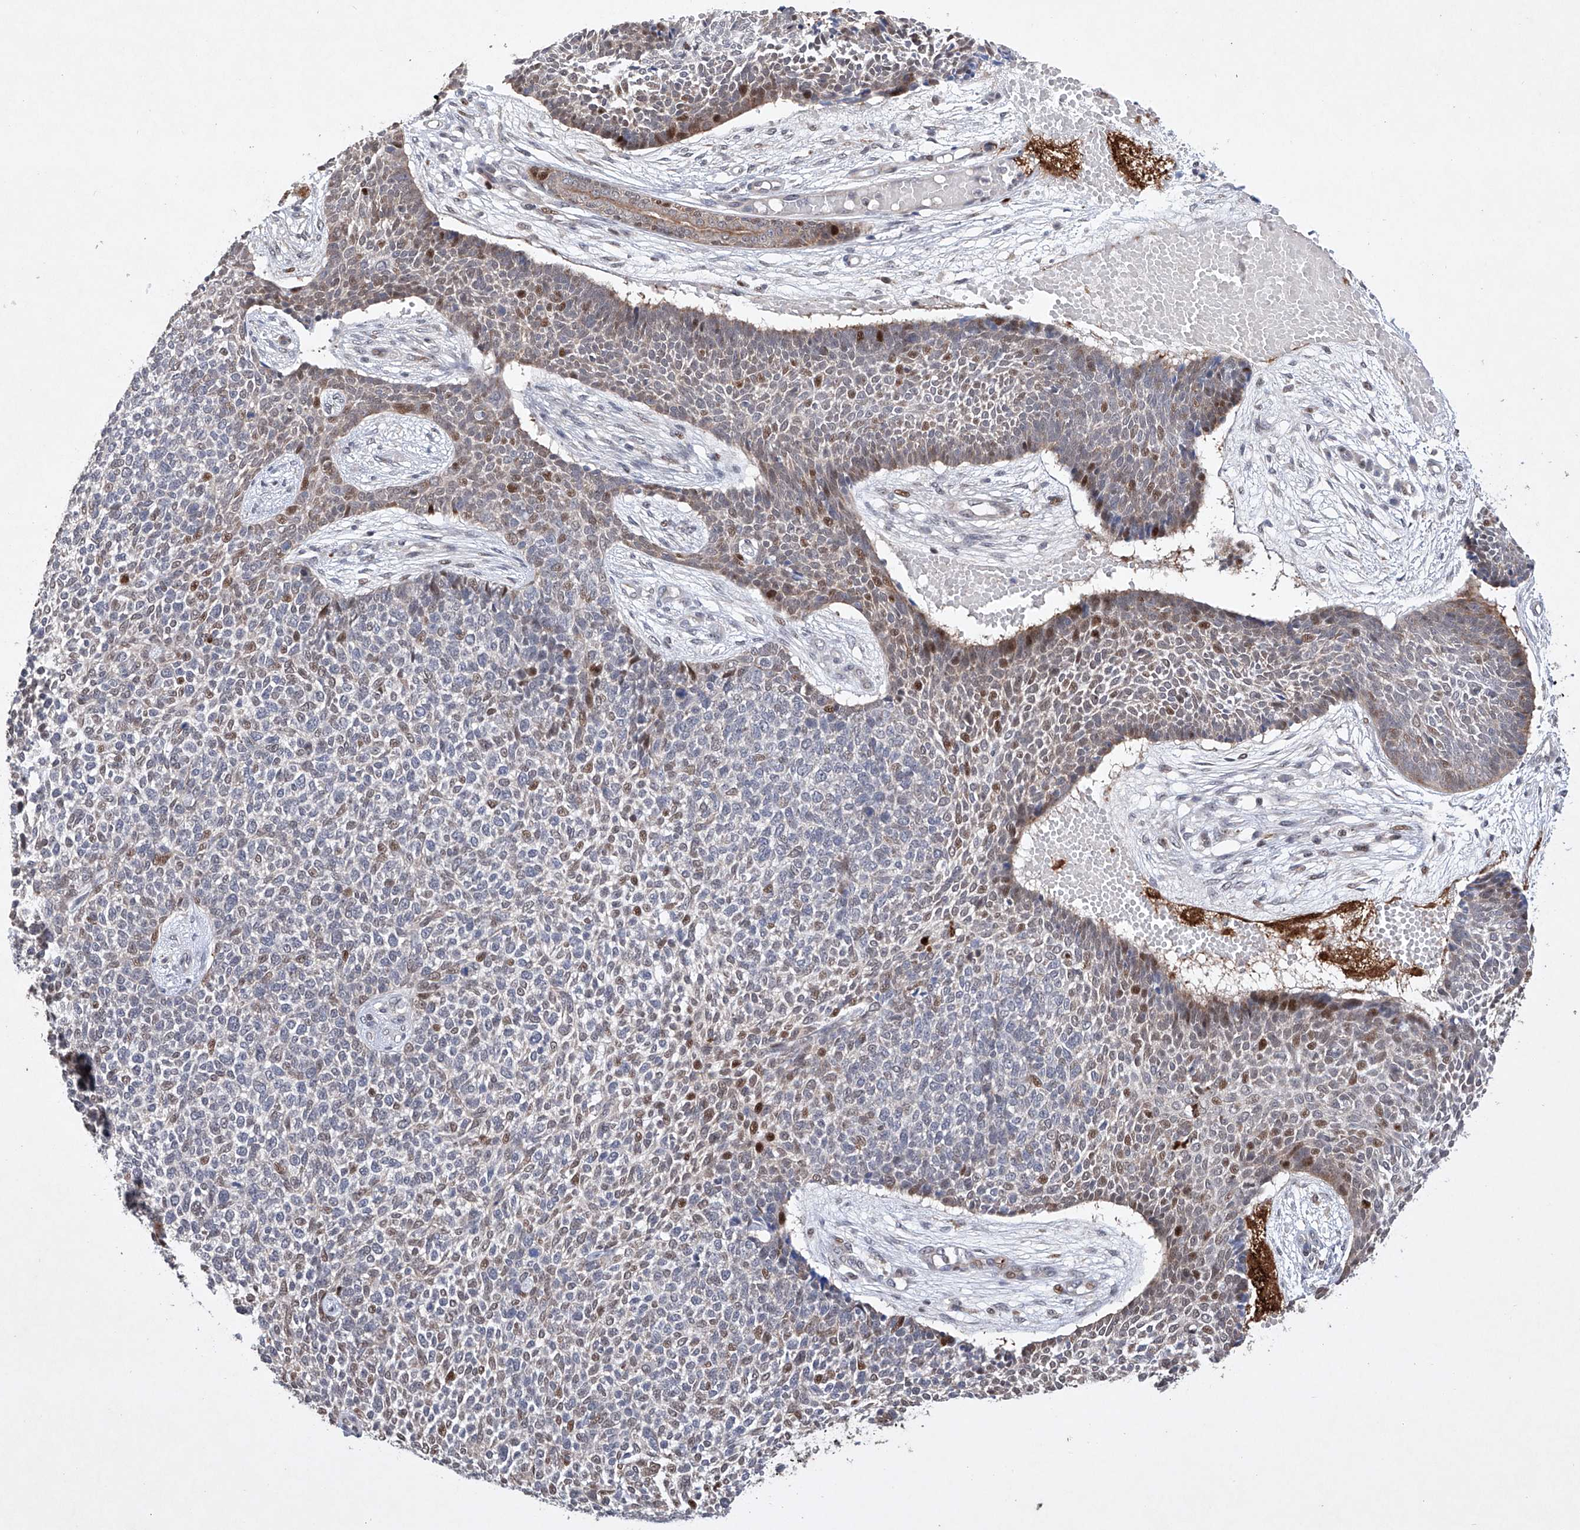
{"staining": {"intensity": "moderate", "quantity": "<25%", "location": "nuclear"}, "tissue": "skin cancer", "cell_type": "Tumor cells", "image_type": "cancer", "snomed": [{"axis": "morphology", "description": "Basal cell carcinoma"}, {"axis": "topography", "description": "Skin"}], "caption": "This histopathology image exhibits immunohistochemistry (IHC) staining of skin cancer (basal cell carcinoma), with low moderate nuclear staining in about <25% of tumor cells.", "gene": "AFG1L", "patient": {"sex": "female", "age": 84}}